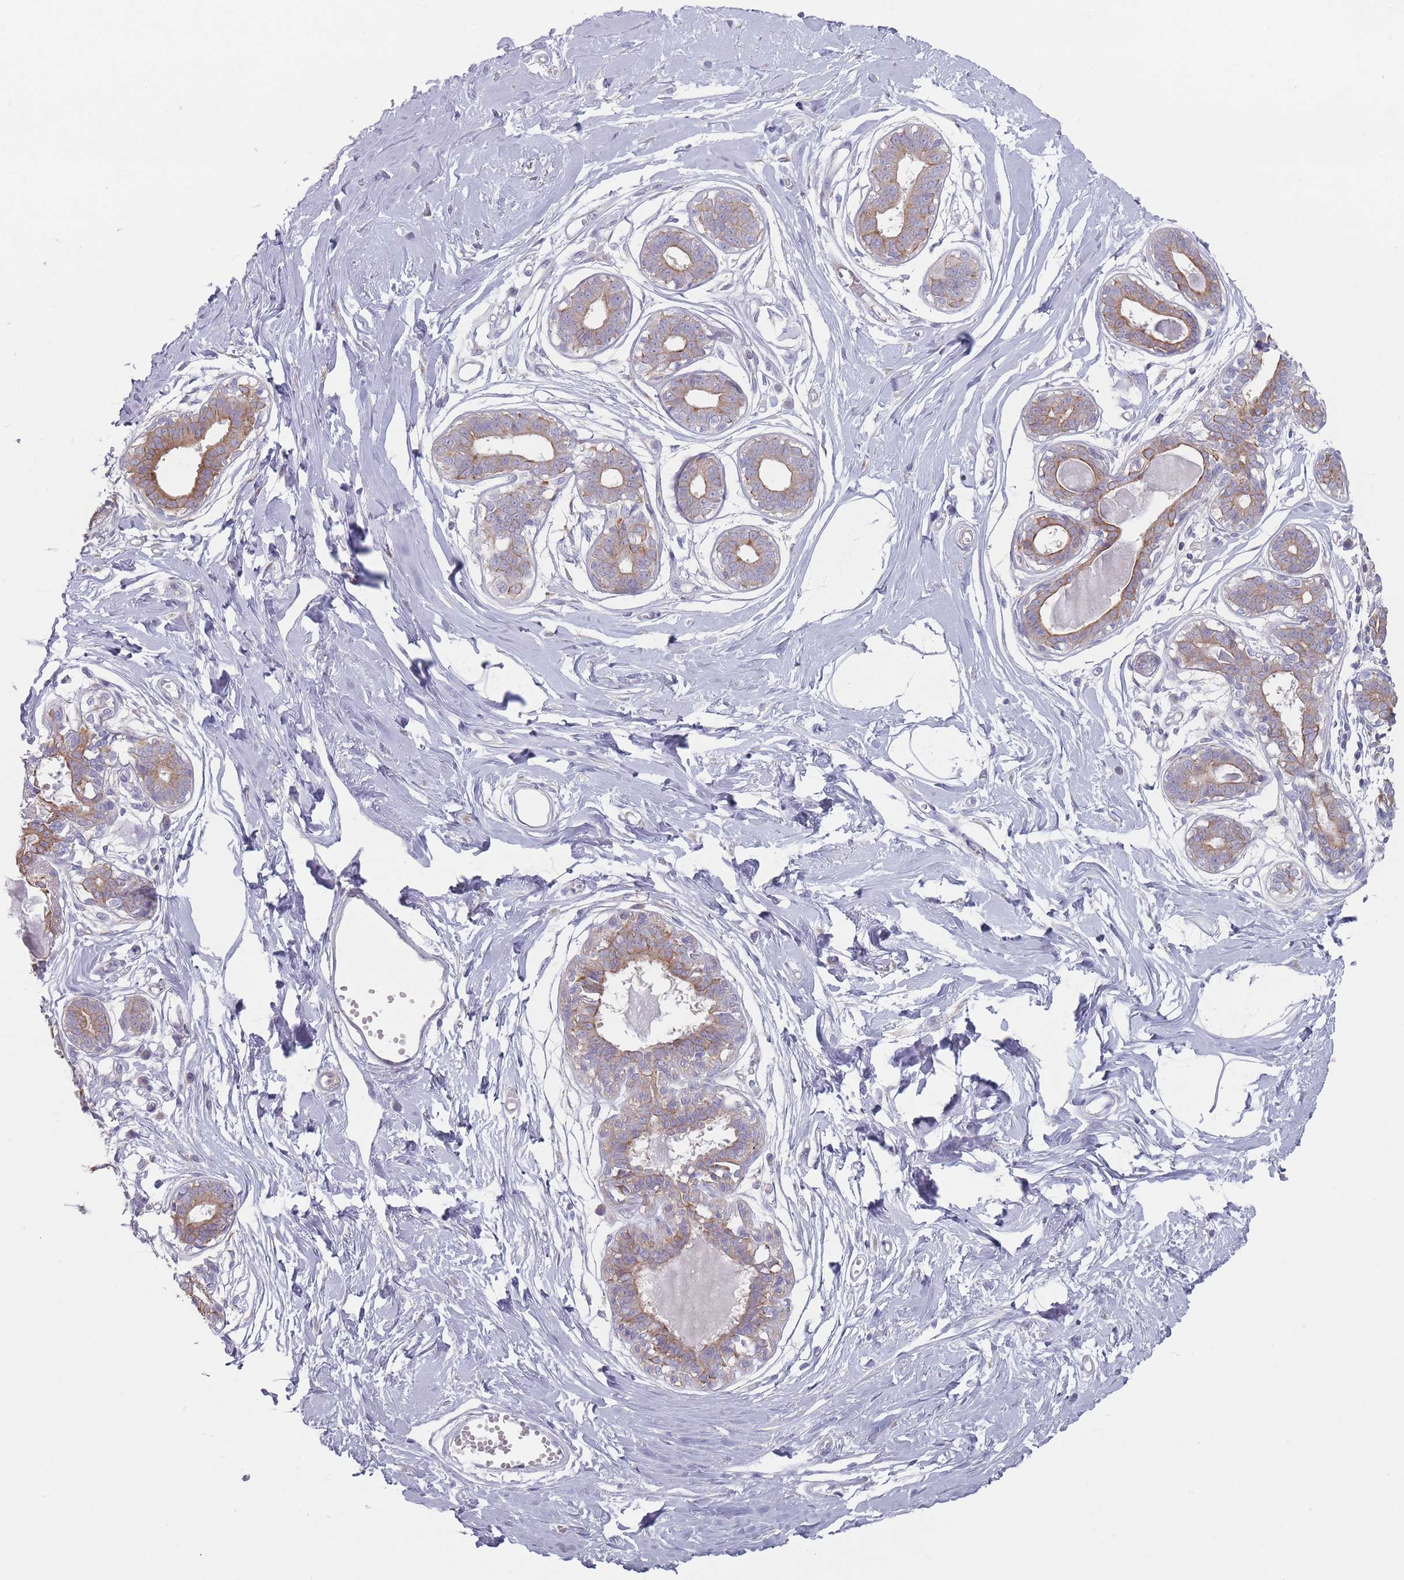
{"staining": {"intensity": "negative", "quantity": "none", "location": "none"}, "tissue": "breast", "cell_type": "Adipocytes", "image_type": "normal", "snomed": [{"axis": "morphology", "description": "Normal tissue, NOS"}, {"axis": "topography", "description": "Breast"}], "caption": "Protein analysis of unremarkable breast reveals no significant expression in adipocytes. The staining was performed using DAB (3,3'-diaminobenzidine) to visualize the protein expression in brown, while the nuclei were stained in blue with hematoxylin (Magnification: 20x).", "gene": "HSBP1L1", "patient": {"sex": "female", "age": 45}}